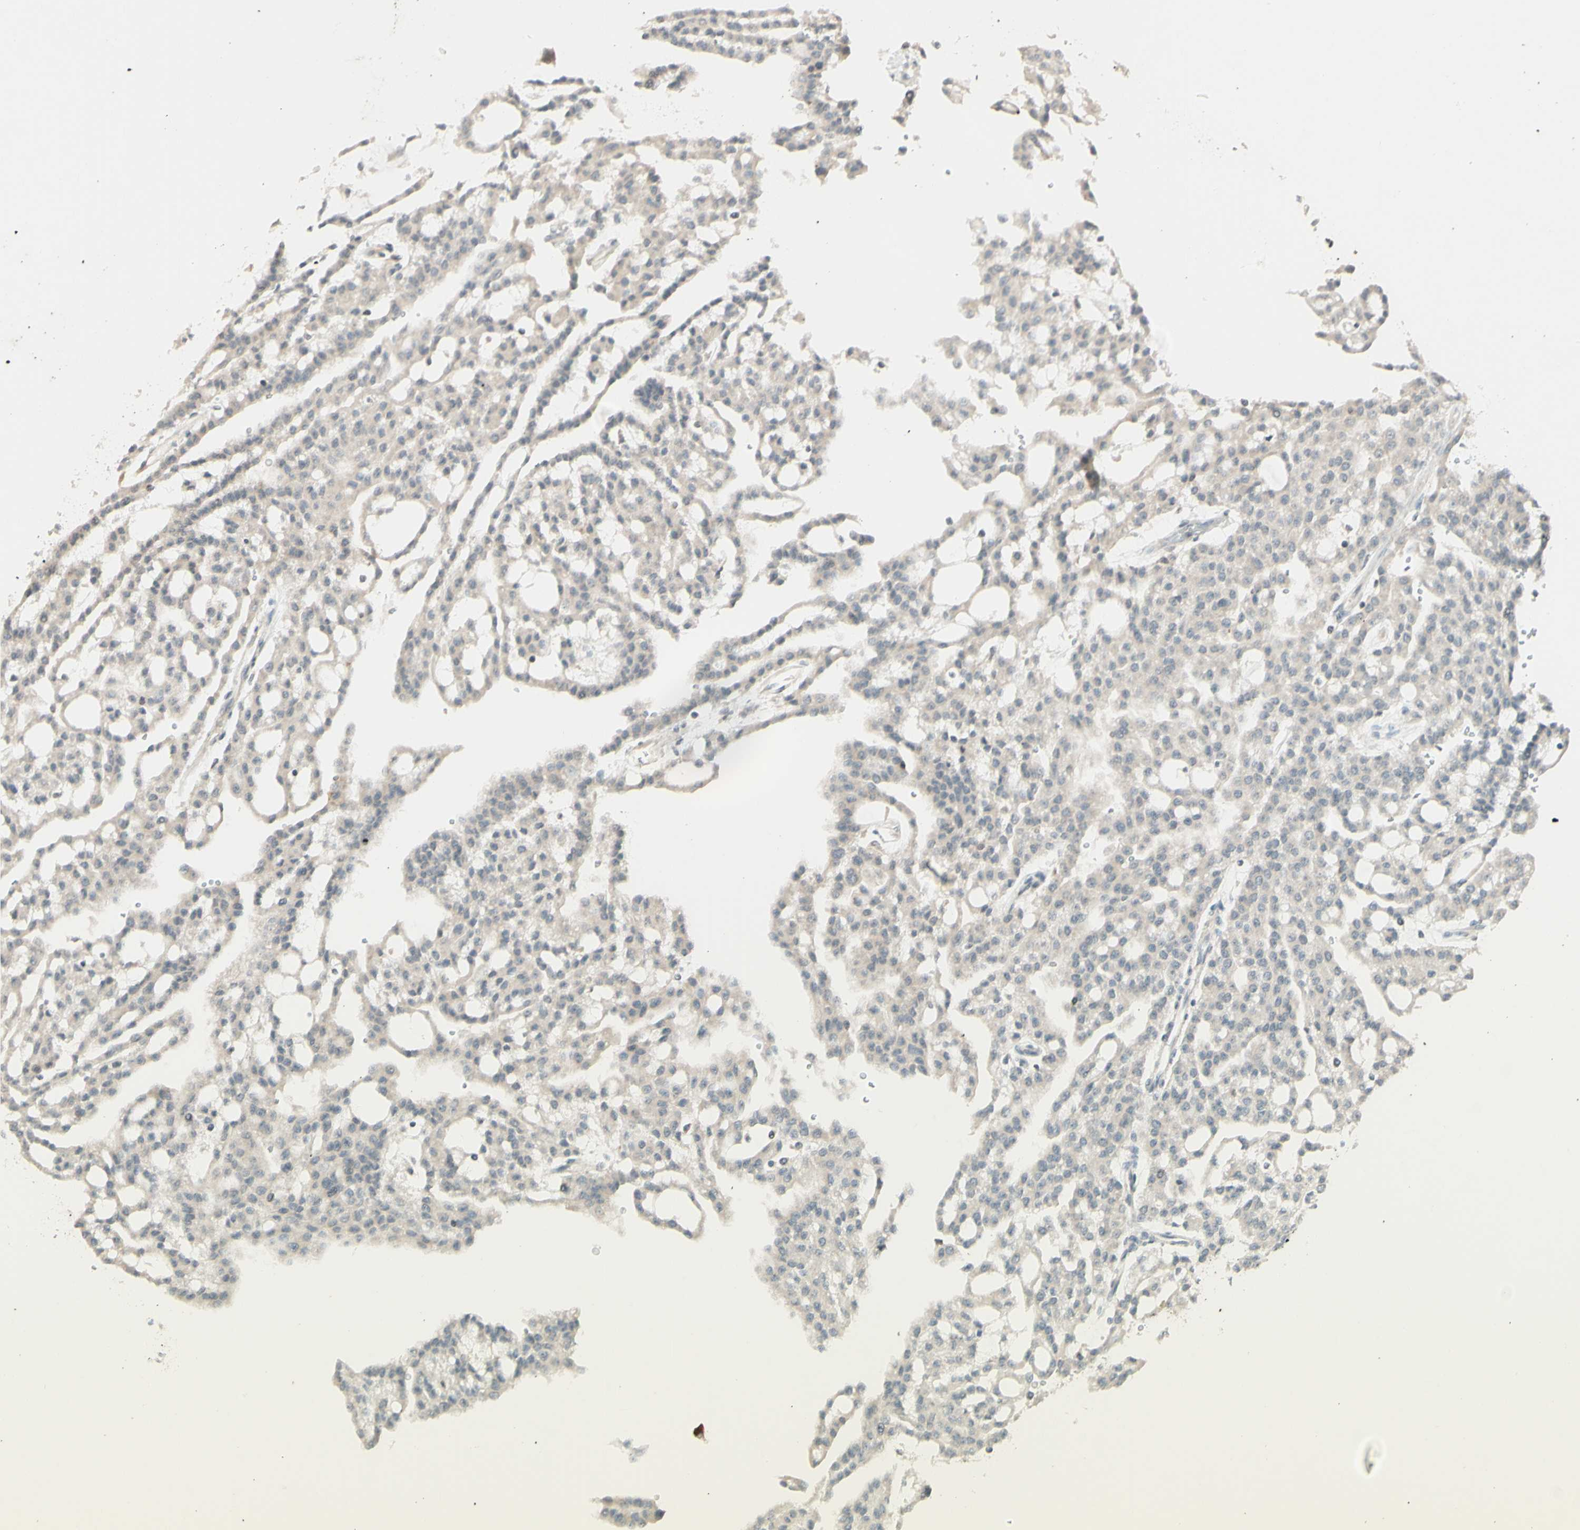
{"staining": {"intensity": "weak", "quantity": ">75%", "location": "cytoplasmic/membranous"}, "tissue": "renal cancer", "cell_type": "Tumor cells", "image_type": "cancer", "snomed": [{"axis": "morphology", "description": "Adenocarcinoma, NOS"}, {"axis": "topography", "description": "Kidney"}], "caption": "IHC (DAB (3,3'-diaminobenzidine)) staining of adenocarcinoma (renal) shows weak cytoplasmic/membranous protein positivity in about >75% of tumor cells.", "gene": "ZW10", "patient": {"sex": "male", "age": 63}}